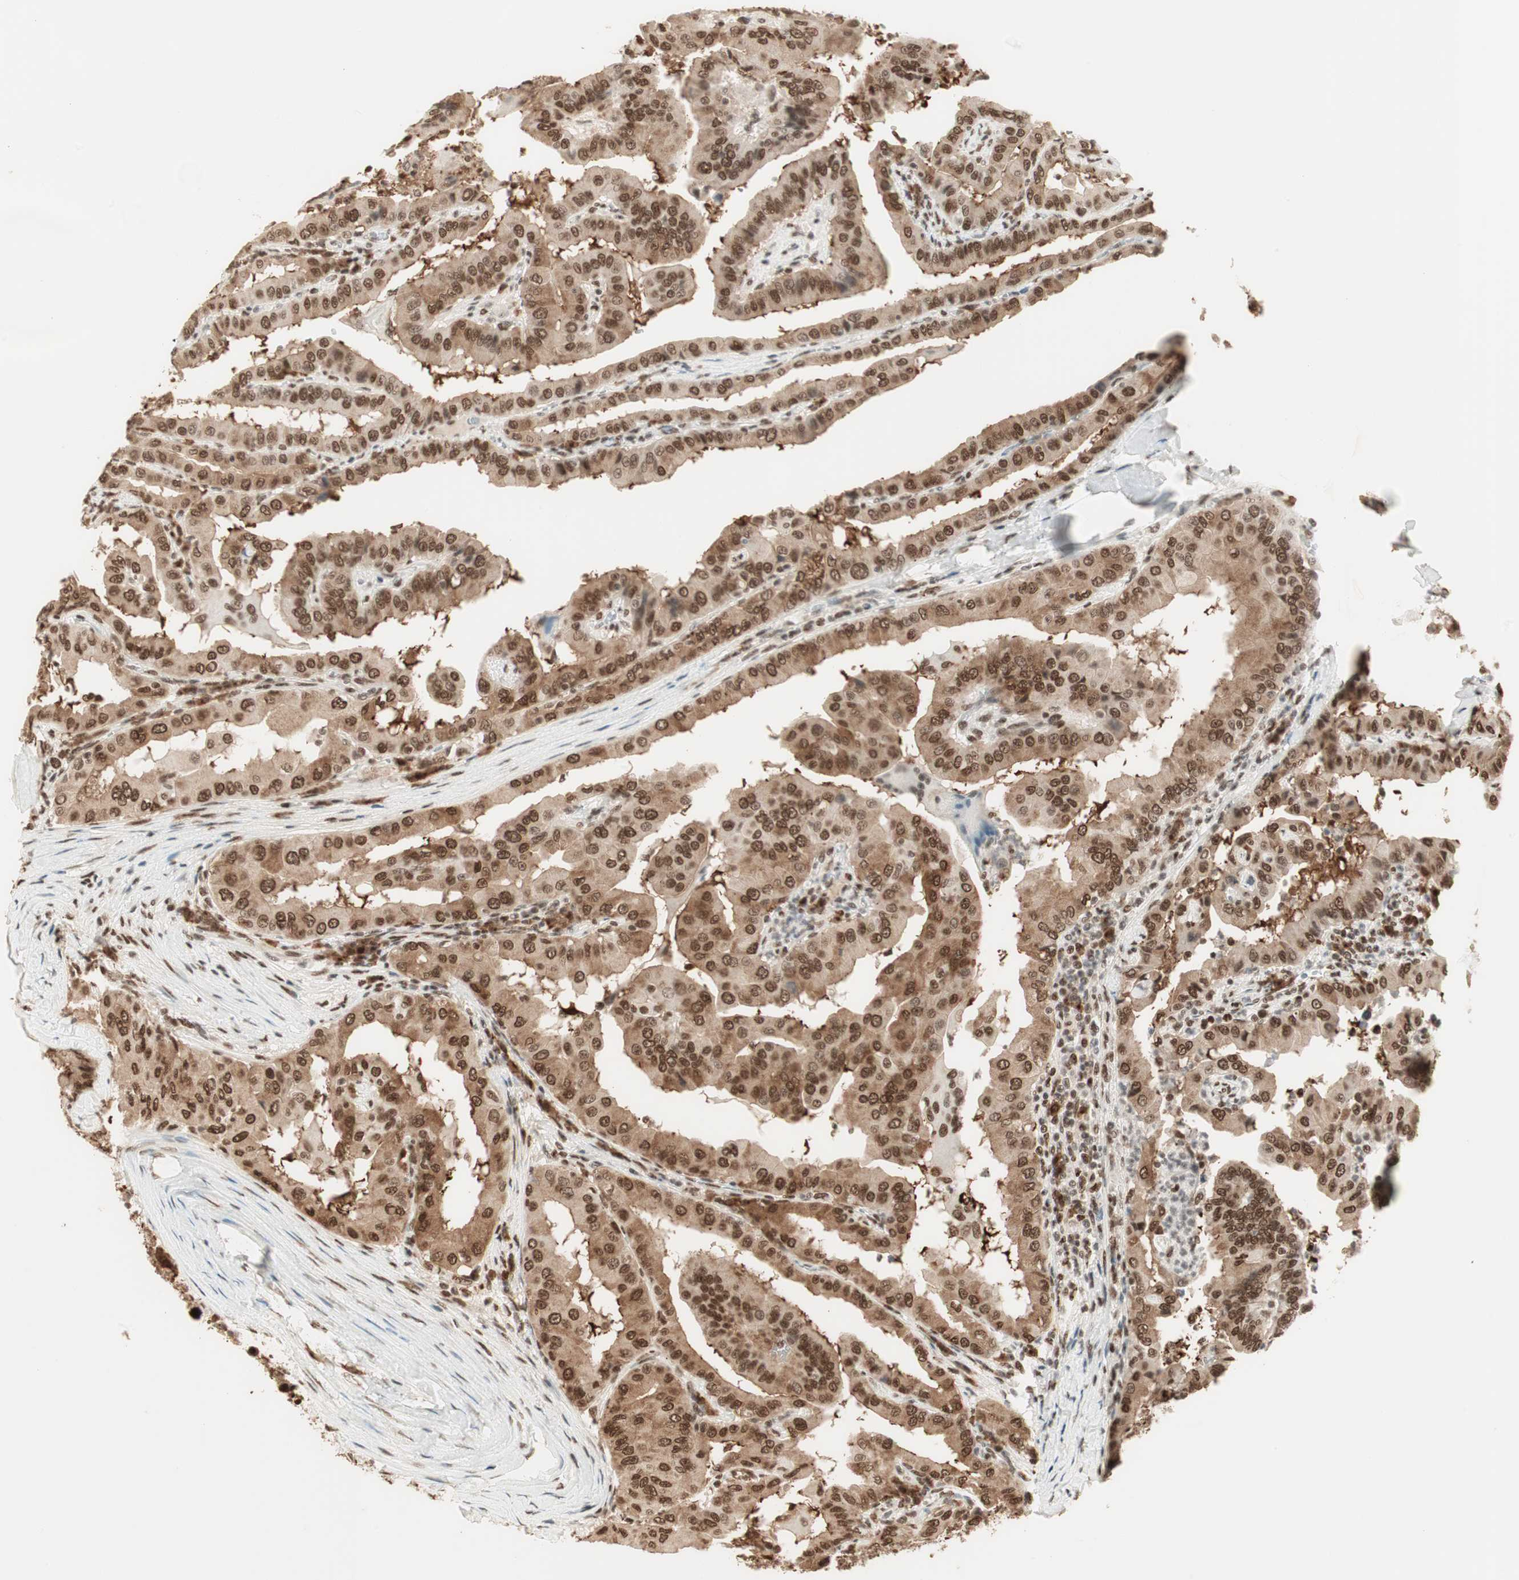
{"staining": {"intensity": "moderate", "quantity": ">75%", "location": "cytoplasmic/membranous,nuclear"}, "tissue": "thyroid cancer", "cell_type": "Tumor cells", "image_type": "cancer", "snomed": [{"axis": "morphology", "description": "Papillary adenocarcinoma, NOS"}, {"axis": "topography", "description": "Thyroid gland"}], "caption": "Protein expression analysis of thyroid papillary adenocarcinoma exhibits moderate cytoplasmic/membranous and nuclear positivity in approximately >75% of tumor cells.", "gene": "SMARCE1", "patient": {"sex": "male", "age": 33}}